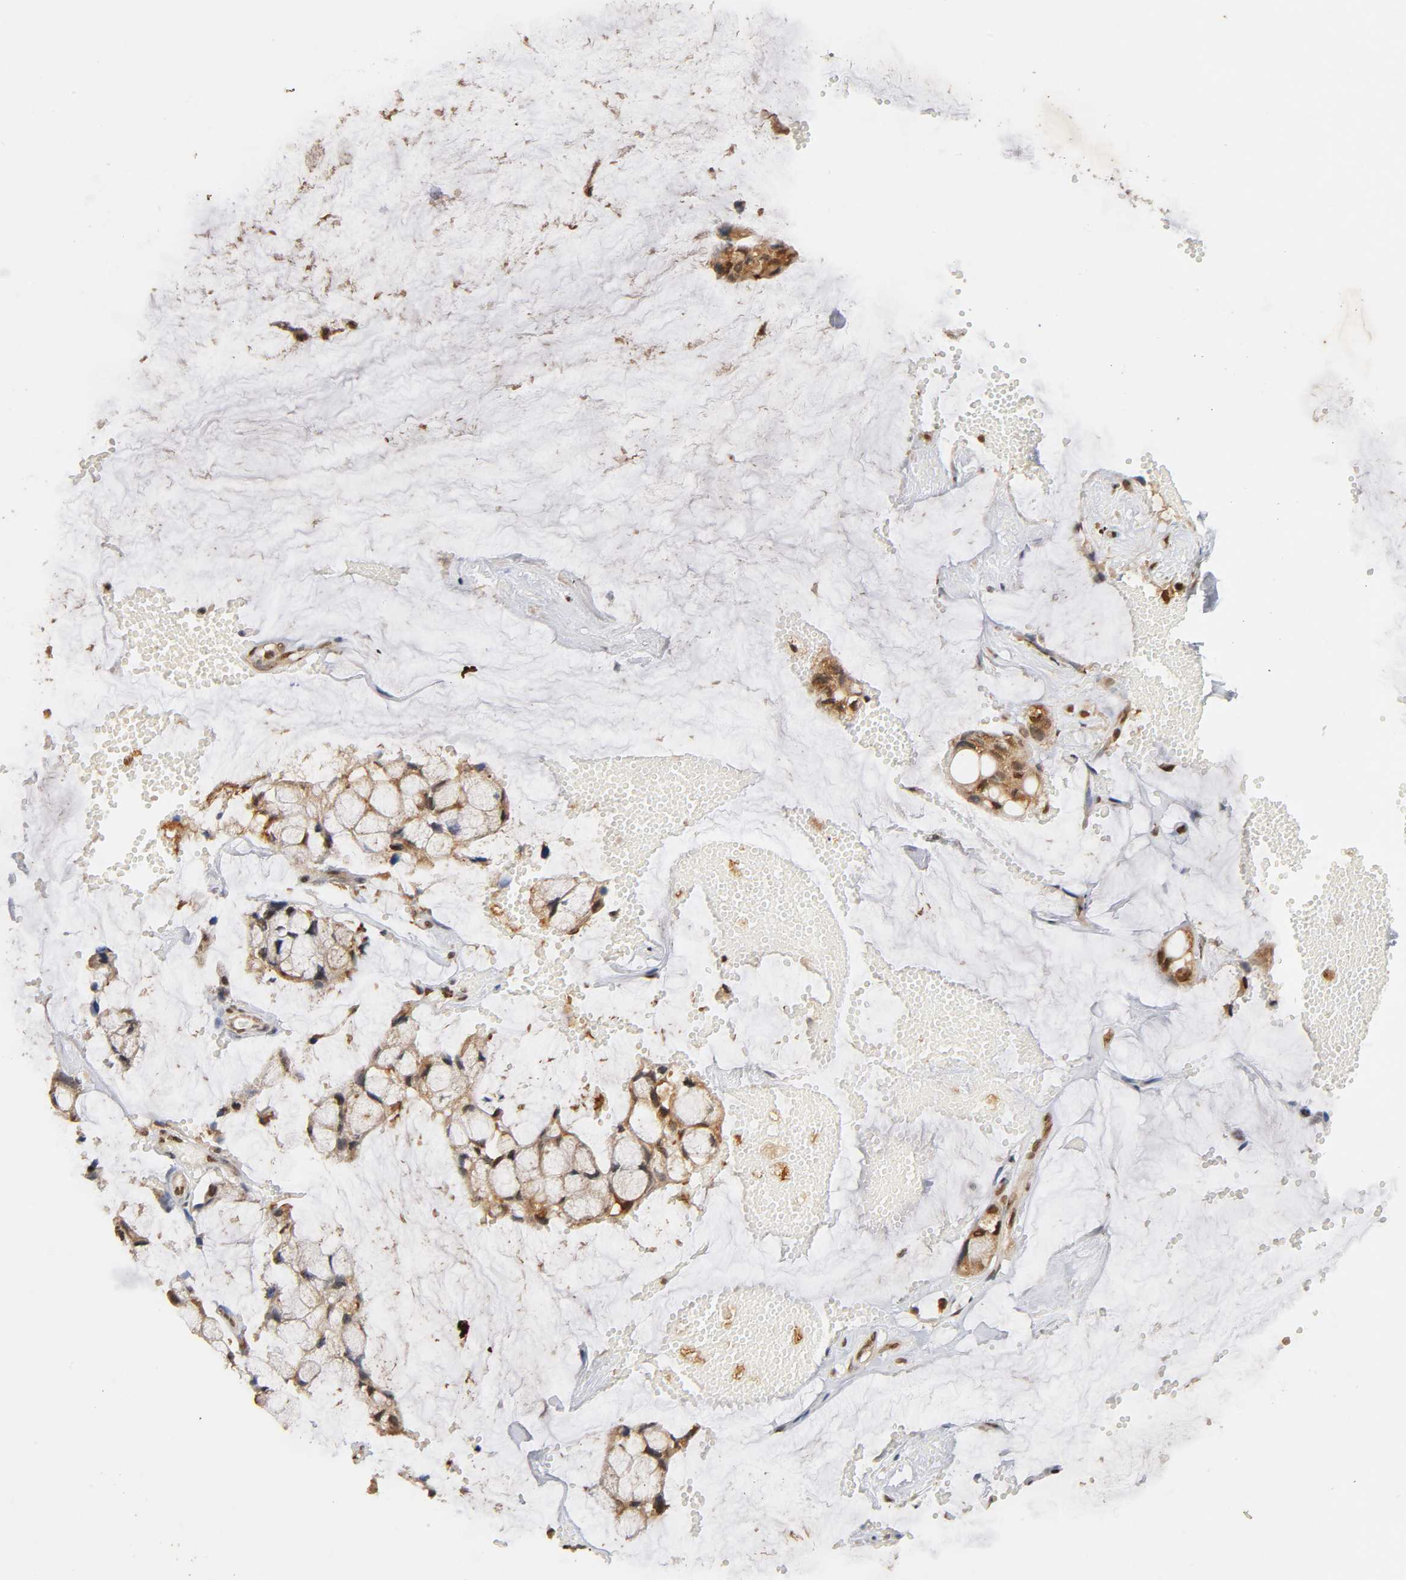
{"staining": {"intensity": "moderate", "quantity": "25%-75%", "location": "nuclear"}, "tissue": "ovarian cancer", "cell_type": "Tumor cells", "image_type": "cancer", "snomed": [{"axis": "morphology", "description": "Cystadenocarcinoma, mucinous, NOS"}, {"axis": "topography", "description": "Ovary"}], "caption": "Ovarian cancer stained with DAB IHC demonstrates medium levels of moderate nuclear staining in about 25%-75% of tumor cells.", "gene": "UBC", "patient": {"sex": "female", "age": 39}}